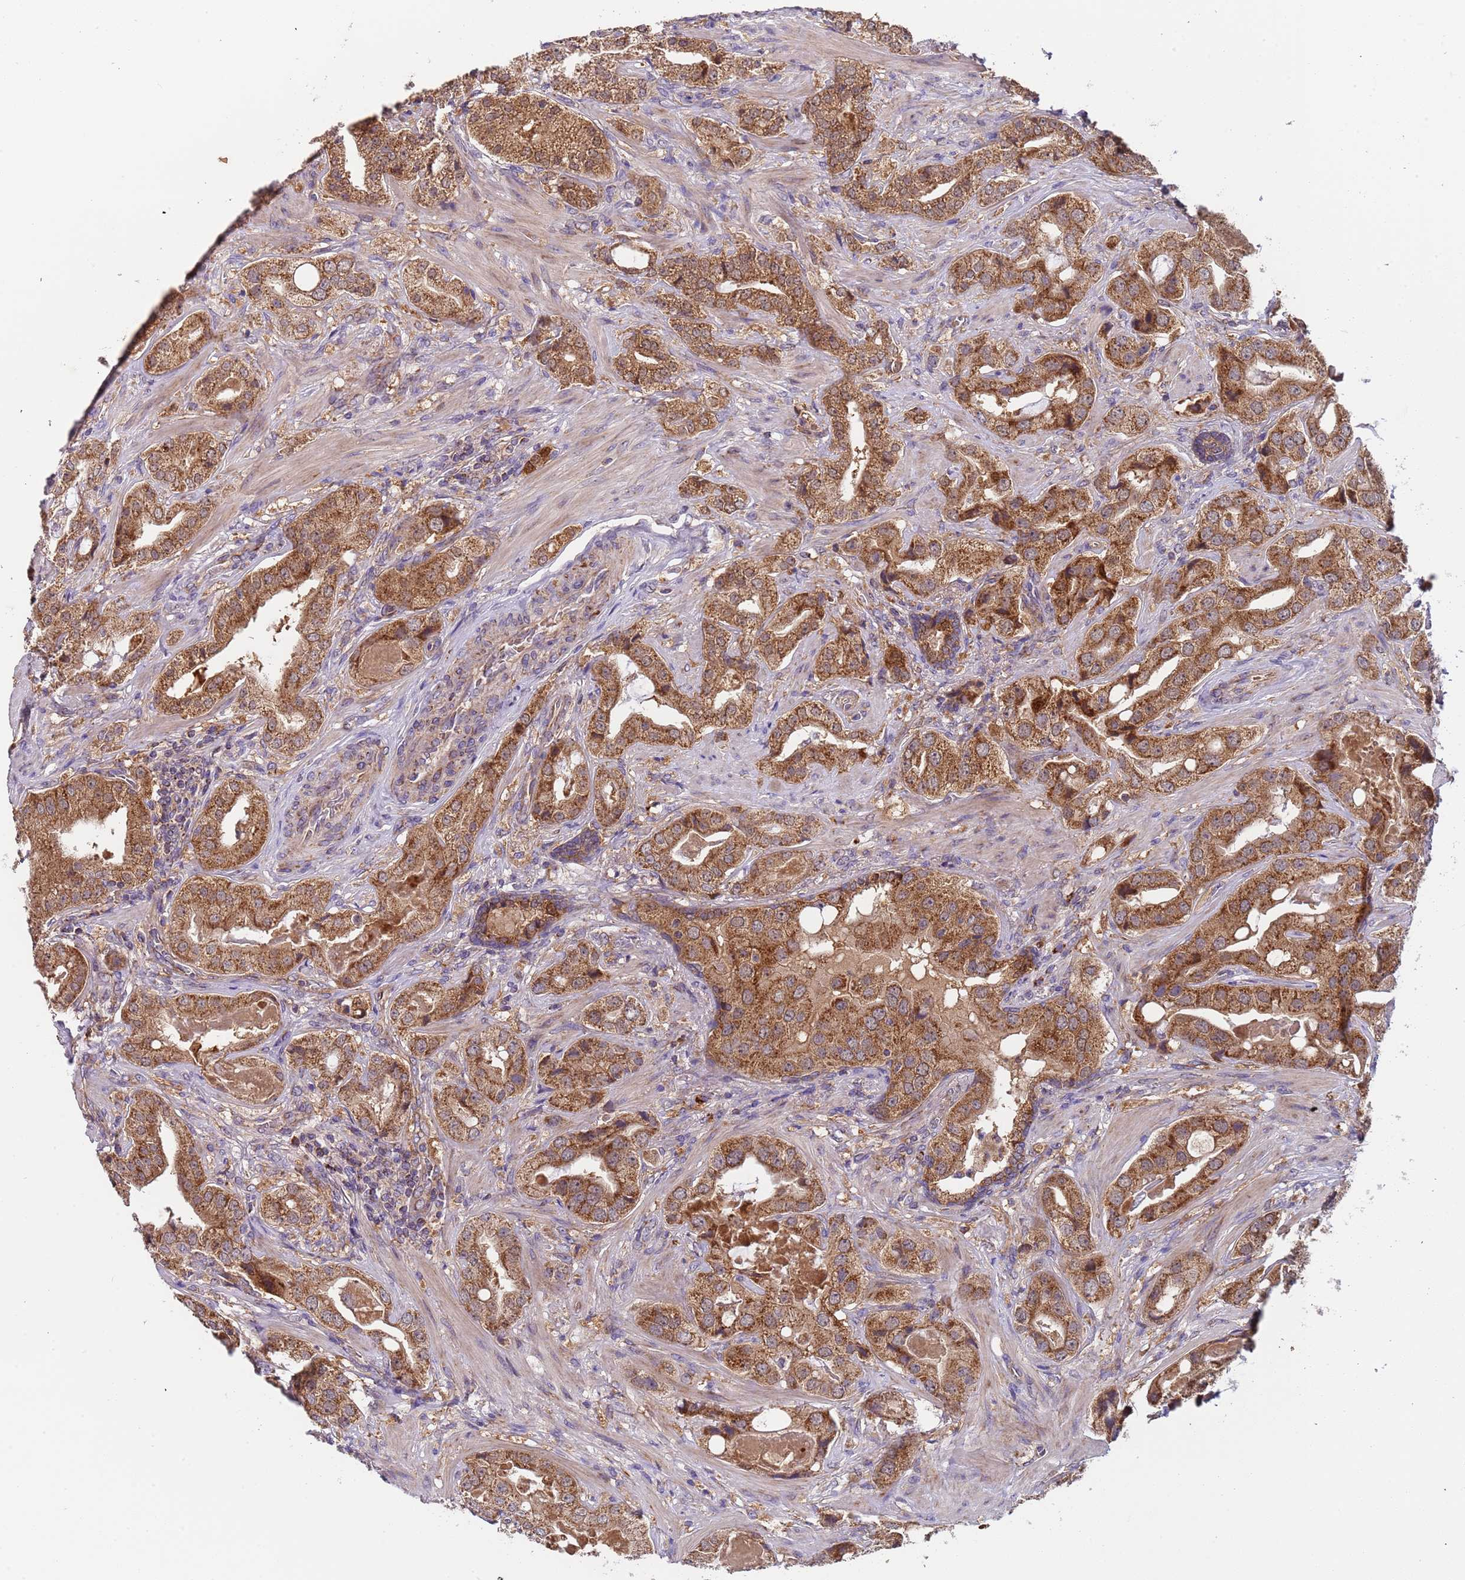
{"staining": {"intensity": "strong", "quantity": ">75%", "location": "cytoplasmic/membranous"}, "tissue": "prostate cancer", "cell_type": "Tumor cells", "image_type": "cancer", "snomed": [{"axis": "morphology", "description": "Adenocarcinoma, High grade"}, {"axis": "topography", "description": "Prostate"}], "caption": "Immunohistochemistry (IHC) (DAB) staining of prostate cancer displays strong cytoplasmic/membranous protein expression in about >75% of tumor cells. (DAB (3,3'-diaminobenzidine) = brown stain, brightfield microscopy at high magnification).", "gene": "TMEM126A", "patient": {"sex": "male", "age": 63}}